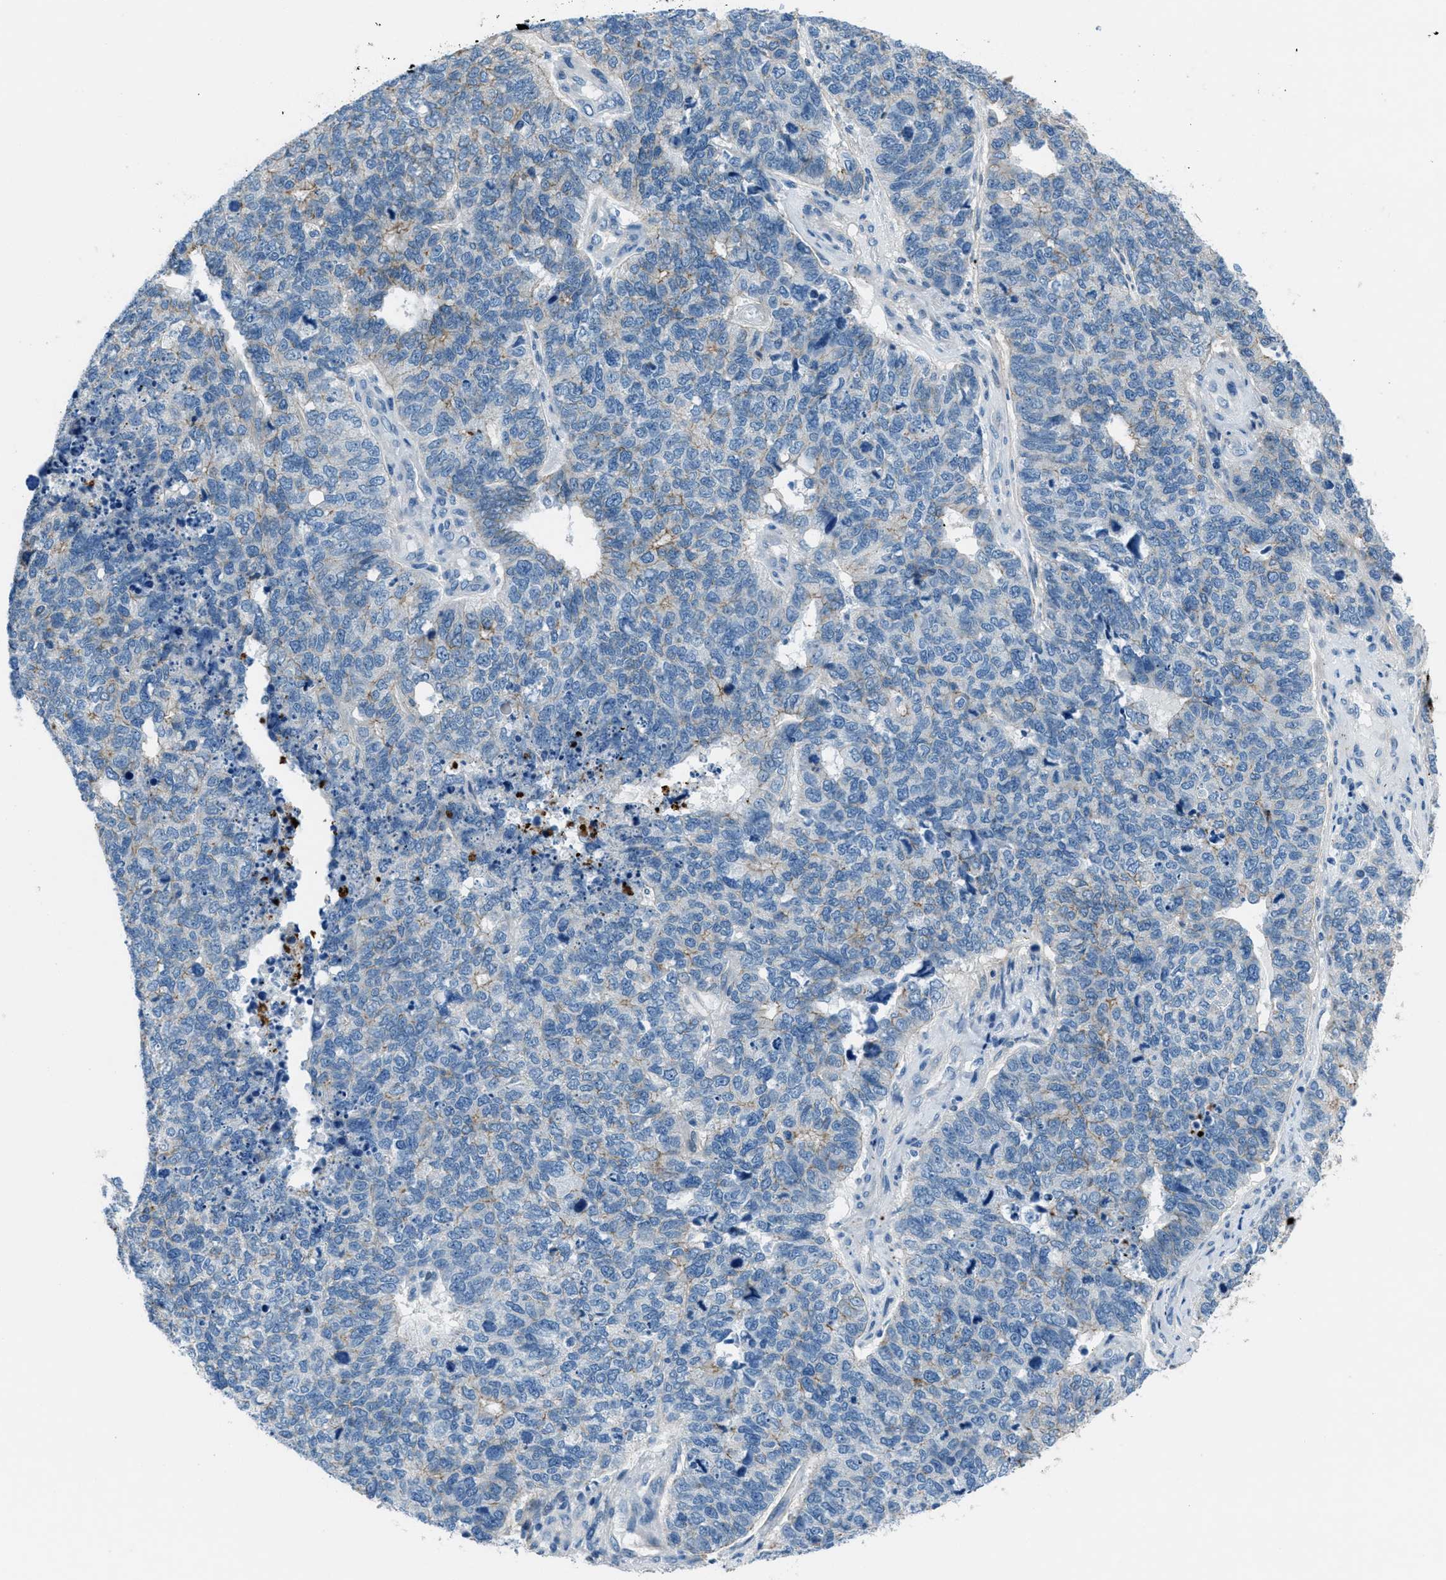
{"staining": {"intensity": "negative", "quantity": "none", "location": "none"}, "tissue": "cervical cancer", "cell_type": "Tumor cells", "image_type": "cancer", "snomed": [{"axis": "morphology", "description": "Squamous cell carcinoma, NOS"}, {"axis": "topography", "description": "Cervix"}], "caption": "Tumor cells show no significant protein staining in squamous cell carcinoma (cervical). Brightfield microscopy of IHC stained with DAB (brown) and hematoxylin (blue), captured at high magnification.", "gene": "FBN1", "patient": {"sex": "female", "age": 63}}